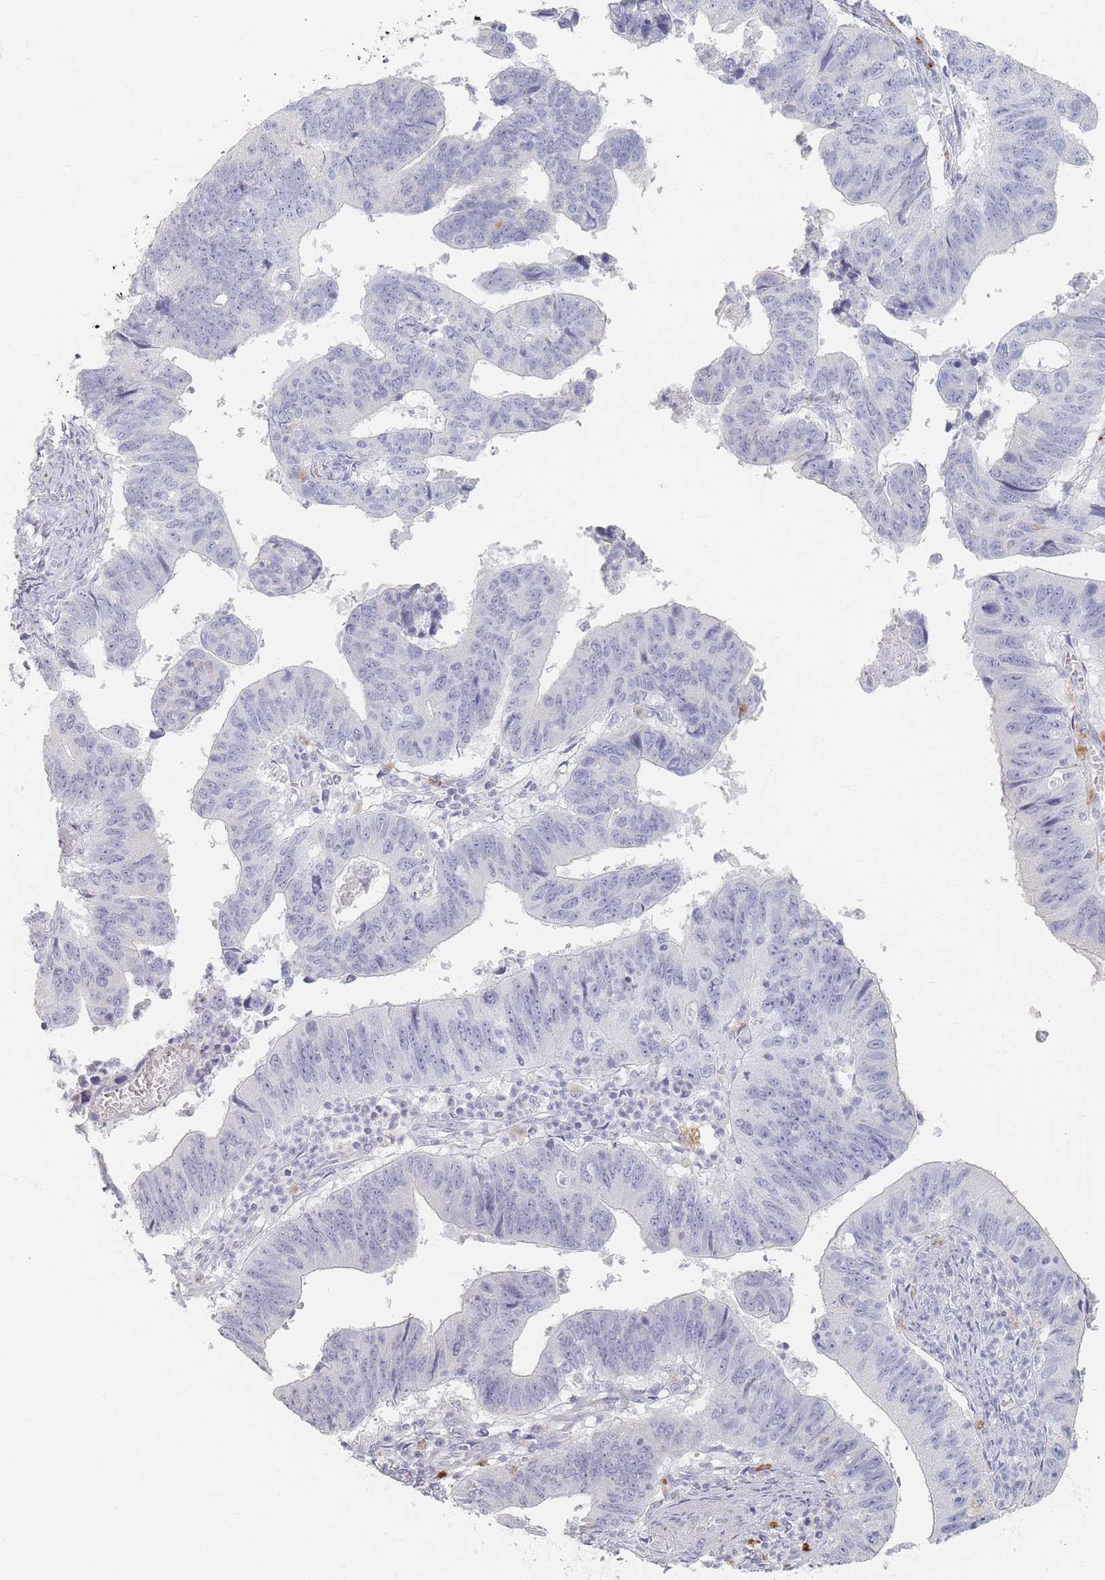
{"staining": {"intensity": "negative", "quantity": "none", "location": "none"}, "tissue": "stomach cancer", "cell_type": "Tumor cells", "image_type": "cancer", "snomed": [{"axis": "morphology", "description": "Adenocarcinoma, NOS"}, {"axis": "topography", "description": "Stomach"}], "caption": "Protein analysis of stomach adenocarcinoma demonstrates no significant positivity in tumor cells. (Immunohistochemistry, brightfield microscopy, high magnification).", "gene": "SLC2A11", "patient": {"sex": "male", "age": 59}}